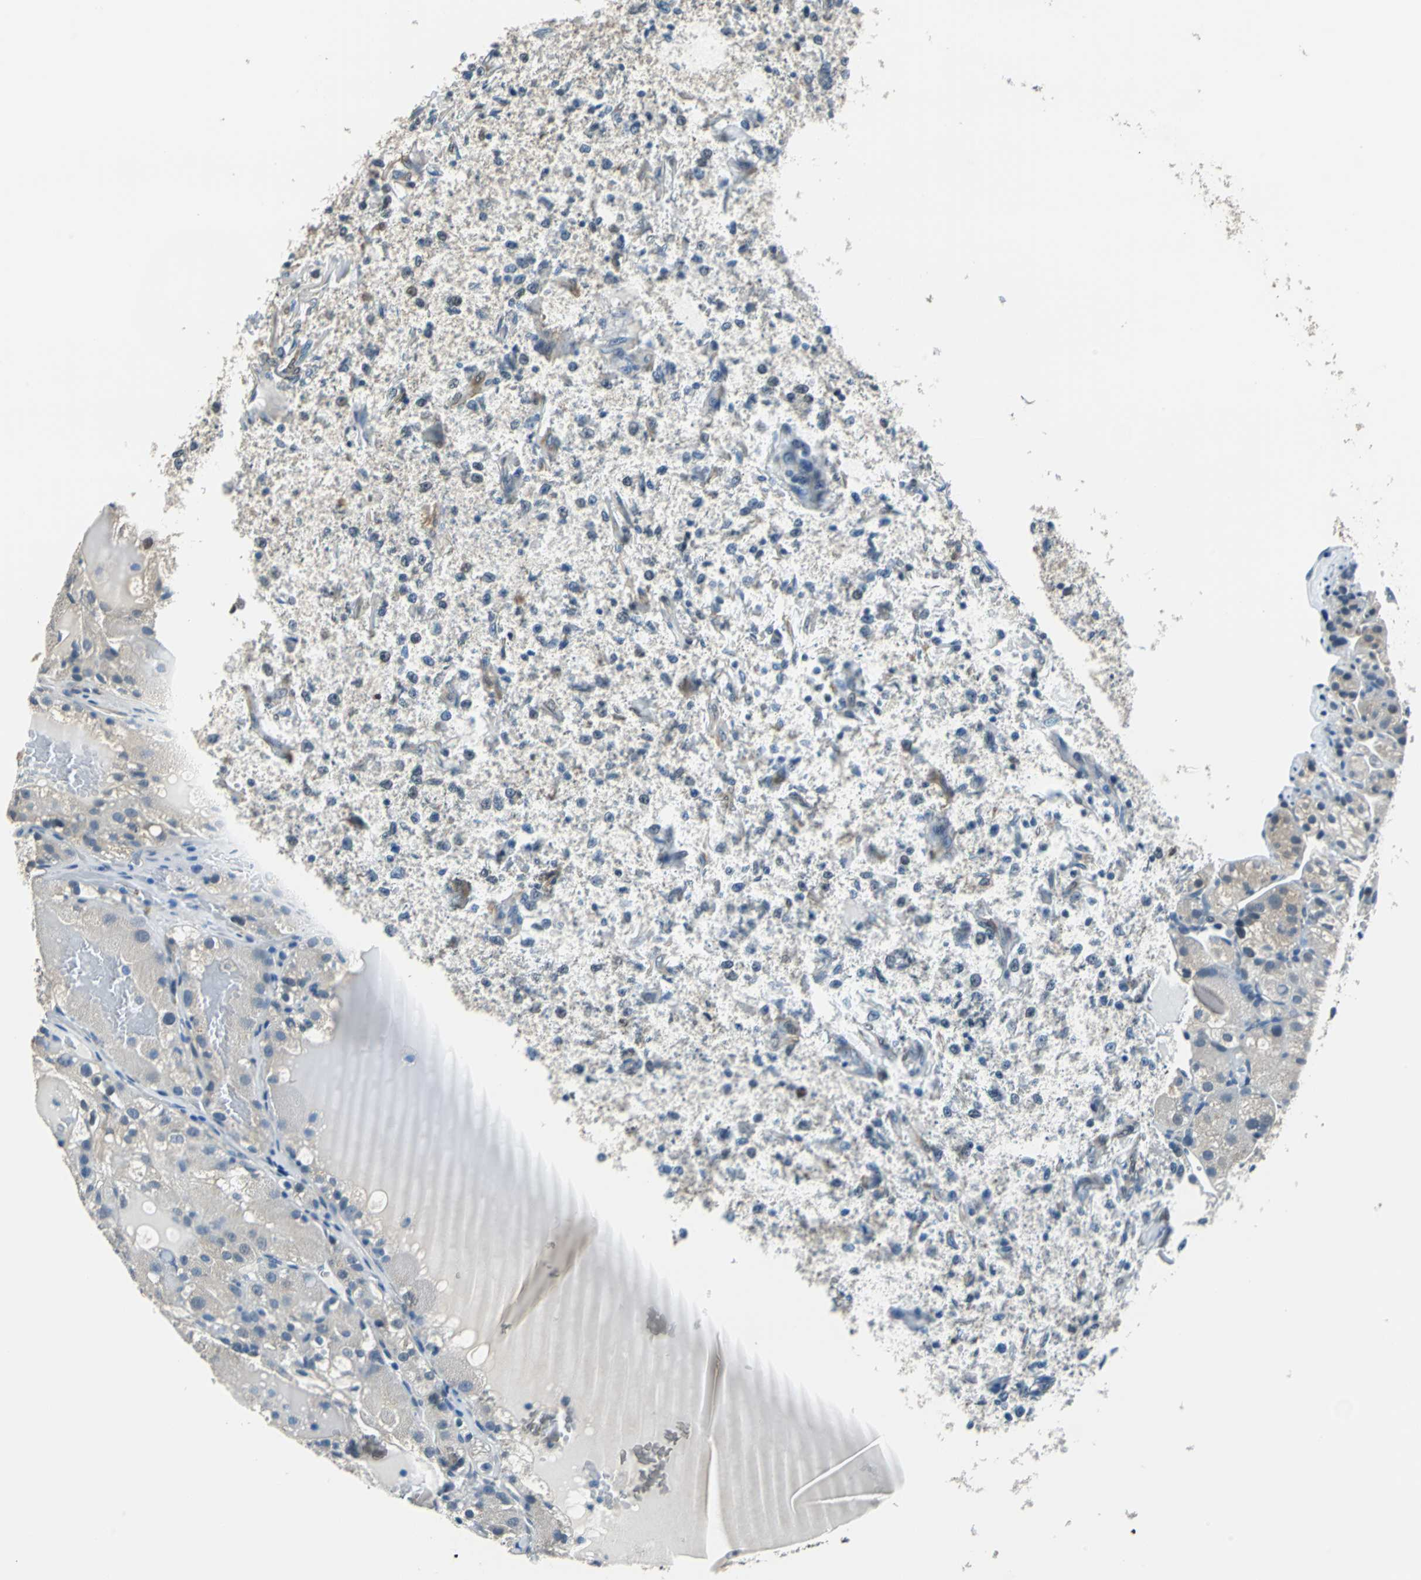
{"staining": {"intensity": "weak", "quantity": ">75%", "location": "cytoplasmic/membranous"}, "tissue": "renal cancer", "cell_type": "Tumor cells", "image_type": "cancer", "snomed": [{"axis": "morphology", "description": "Normal tissue, NOS"}, {"axis": "morphology", "description": "Adenocarcinoma, NOS"}, {"axis": "topography", "description": "Kidney"}], "caption": "Immunohistochemical staining of human renal cancer exhibits low levels of weak cytoplasmic/membranous protein staining in approximately >75% of tumor cells. The staining was performed using DAB (3,3'-diaminobenzidine), with brown indicating positive protein expression. Nuclei are stained blue with hematoxylin.", "gene": "FKBP4", "patient": {"sex": "male", "age": 61}}